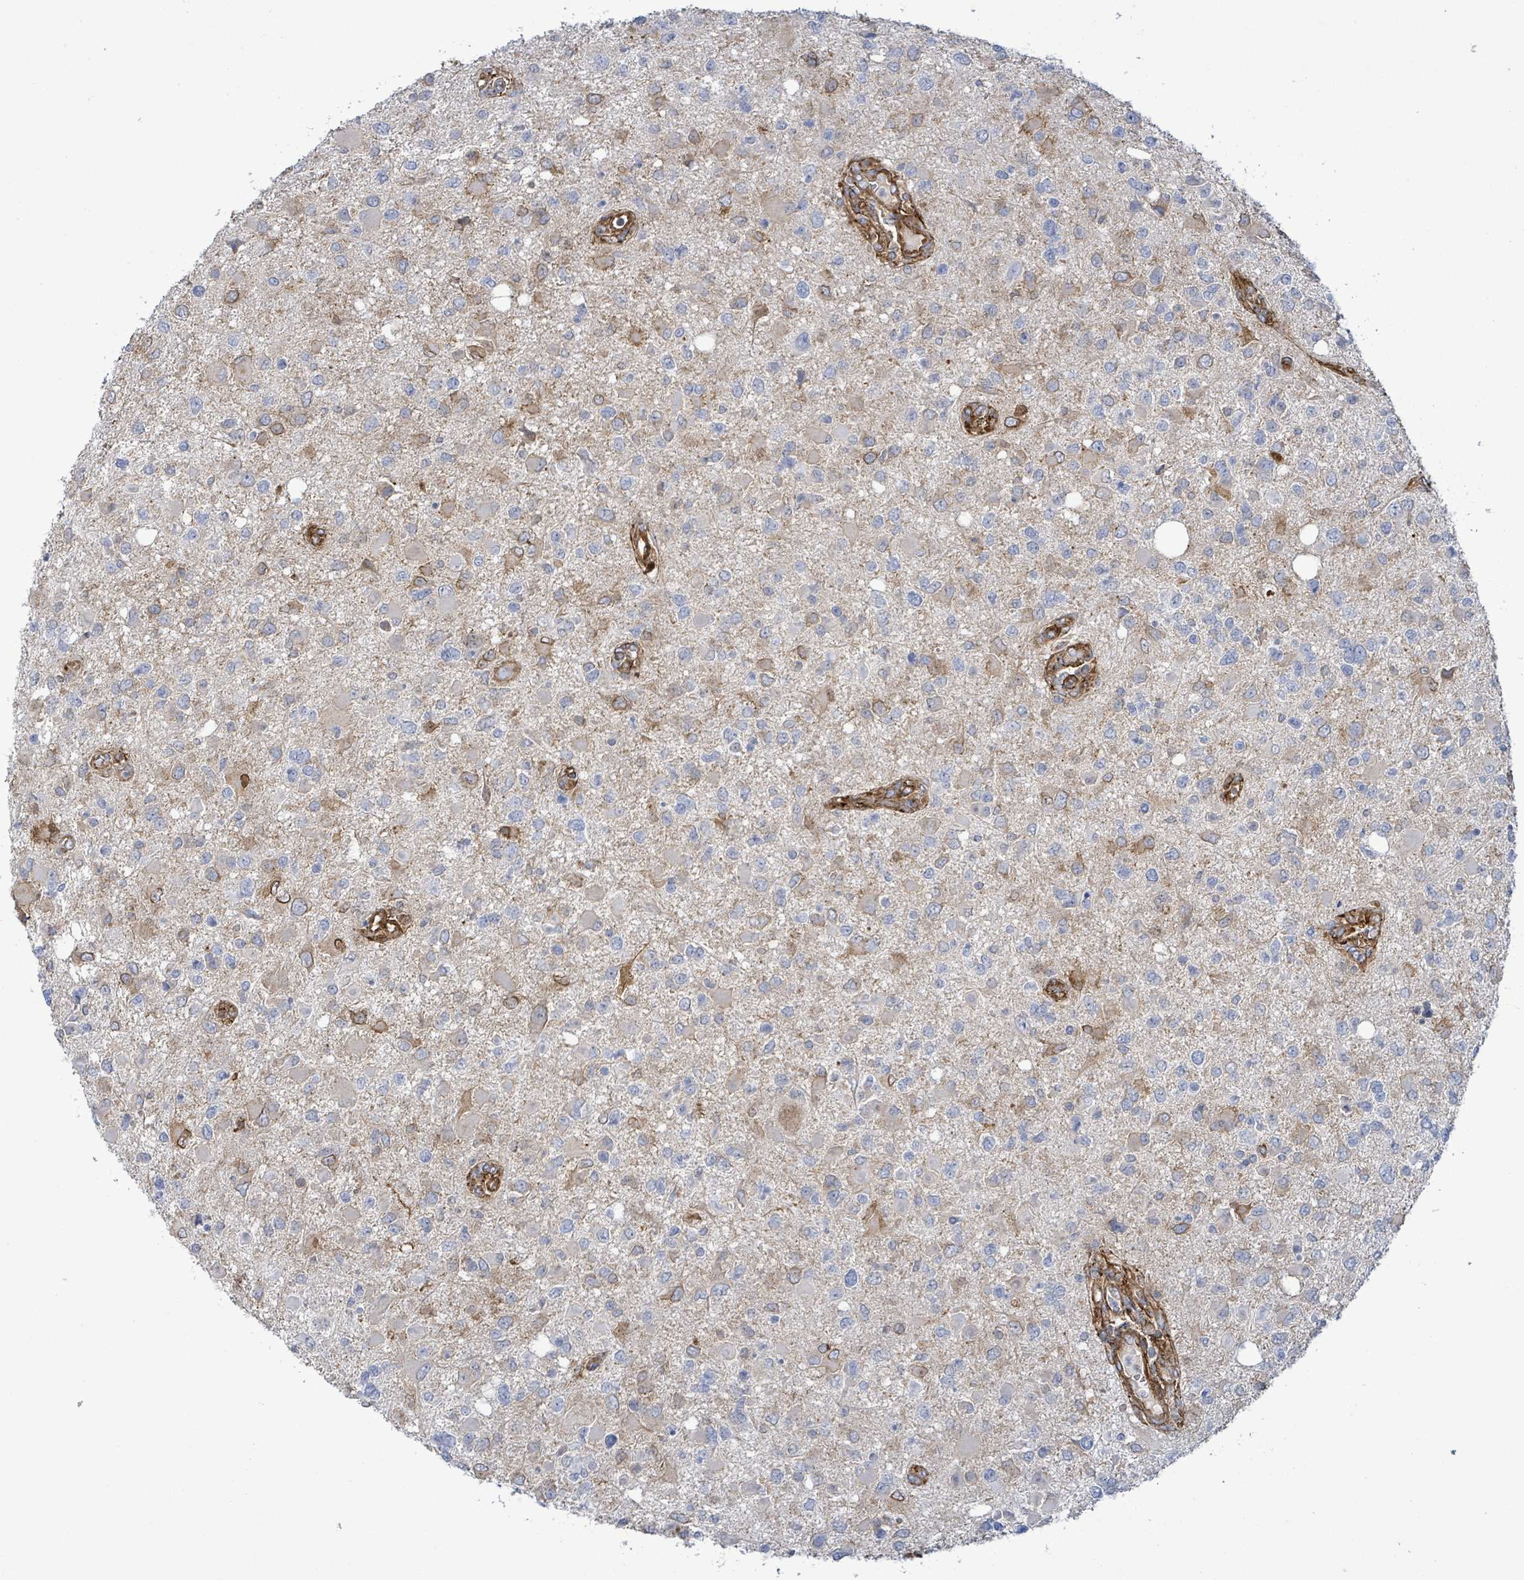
{"staining": {"intensity": "moderate", "quantity": "<25%", "location": "cytoplasmic/membranous"}, "tissue": "glioma", "cell_type": "Tumor cells", "image_type": "cancer", "snomed": [{"axis": "morphology", "description": "Glioma, malignant, High grade"}, {"axis": "topography", "description": "Brain"}], "caption": "Protein staining shows moderate cytoplasmic/membranous expression in approximately <25% of tumor cells in glioma.", "gene": "EGFL7", "patient": {"sex": "male", "age": 53}}